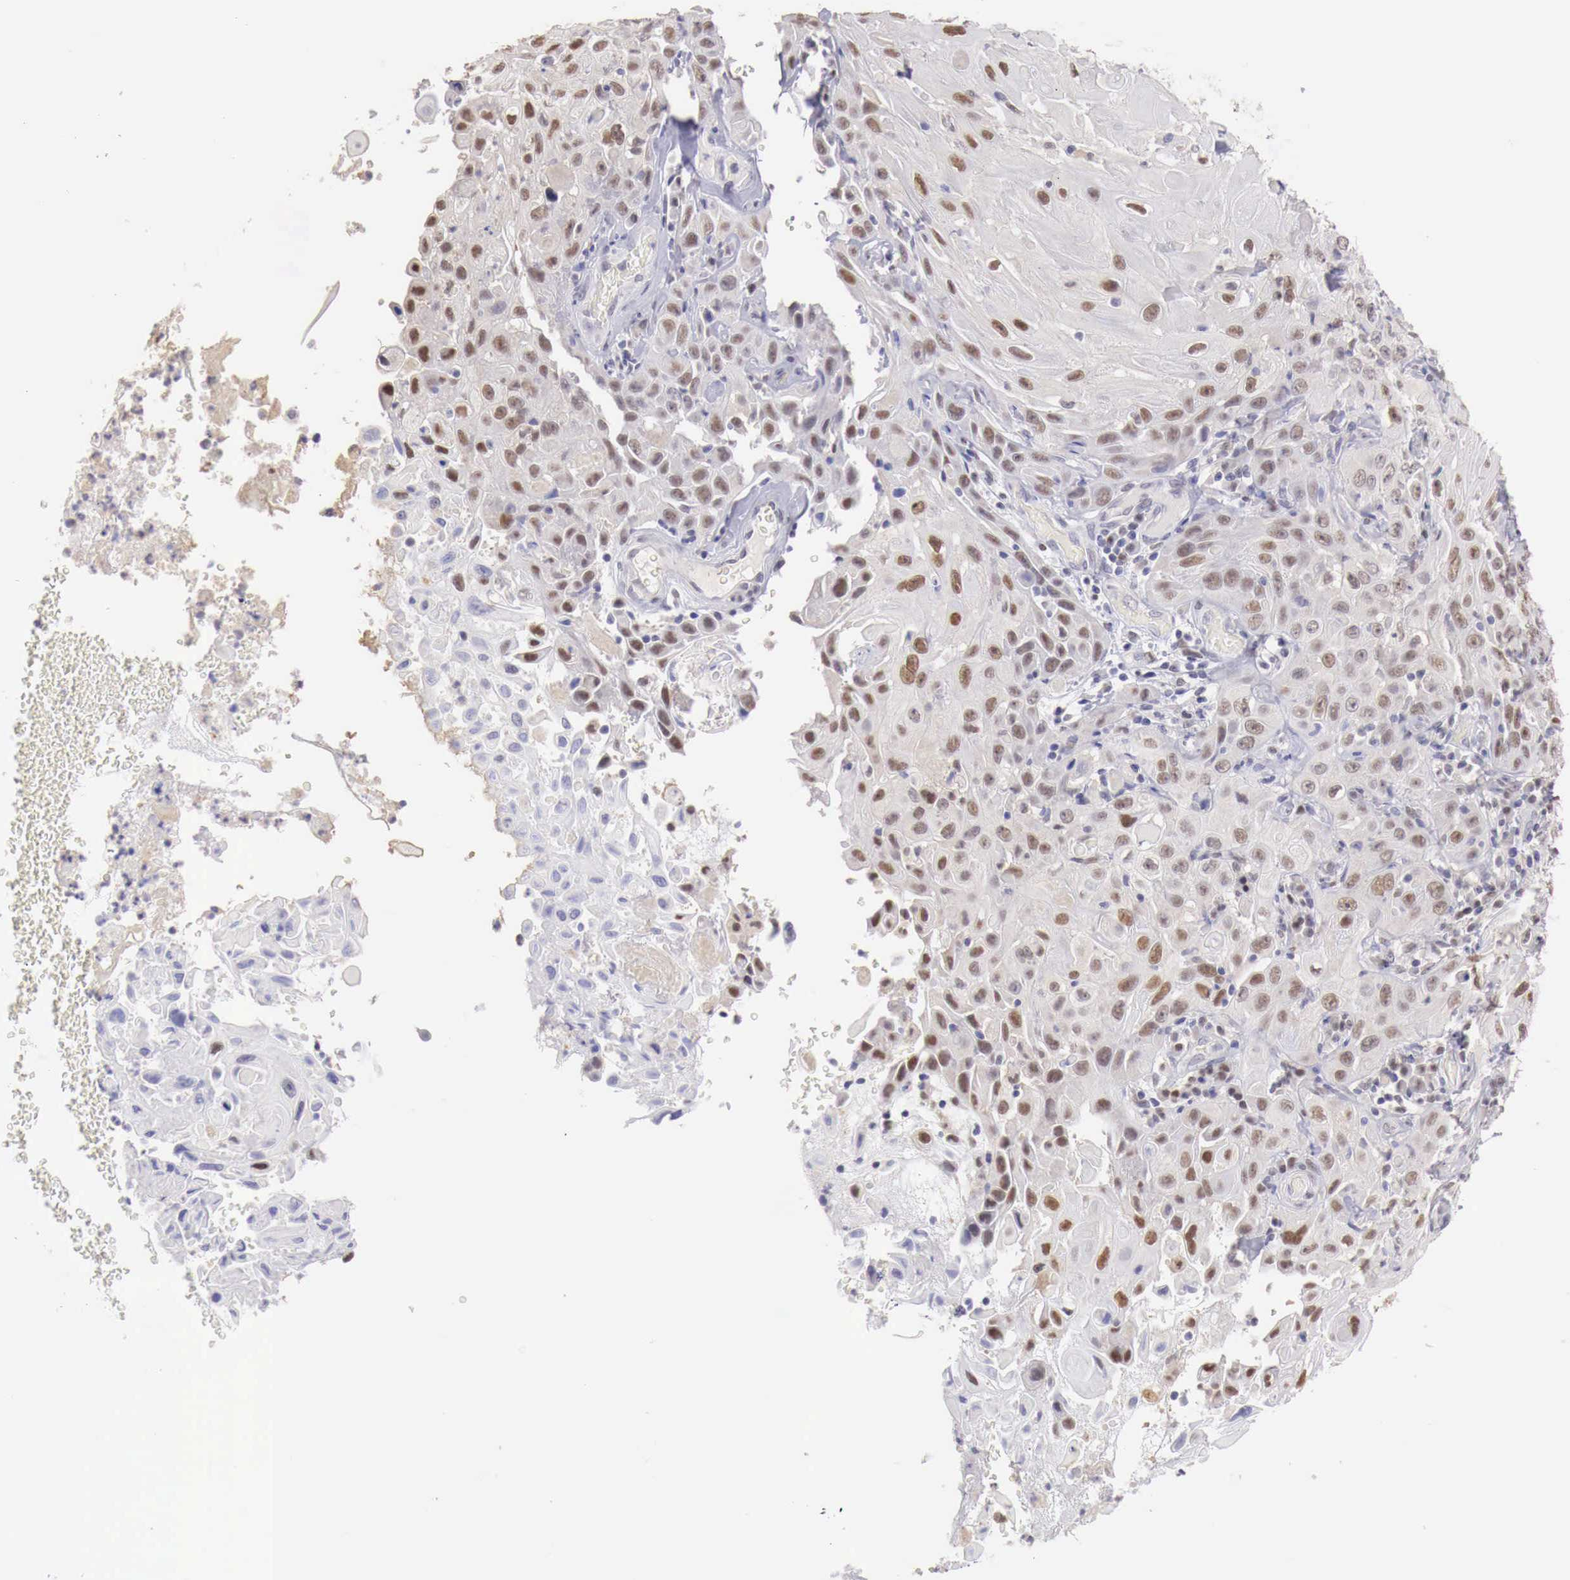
{"staining": {"intensity": "moderate", "quantity": "25%-75%", "location": "nuclear"}, "tissue": "skin cancer", "cell_type": "Tumor cells", "image_type": "cancer", "snomed": [{"axis": "morphology", "description": "Squamous cell carcinoma, NOS"}, {"axis": "topography", "description": "Skin"}], "caption": "Skin cancer (squamous cell carcinoma) was stained to show a protein in brown. There is medium levels of moderate nuclear positivity in approximately 25%-75% of tumor cells. Nuclei are stained in blue.", "gene": "UBA1", "patient": {"sex": "male", "age": 84}}